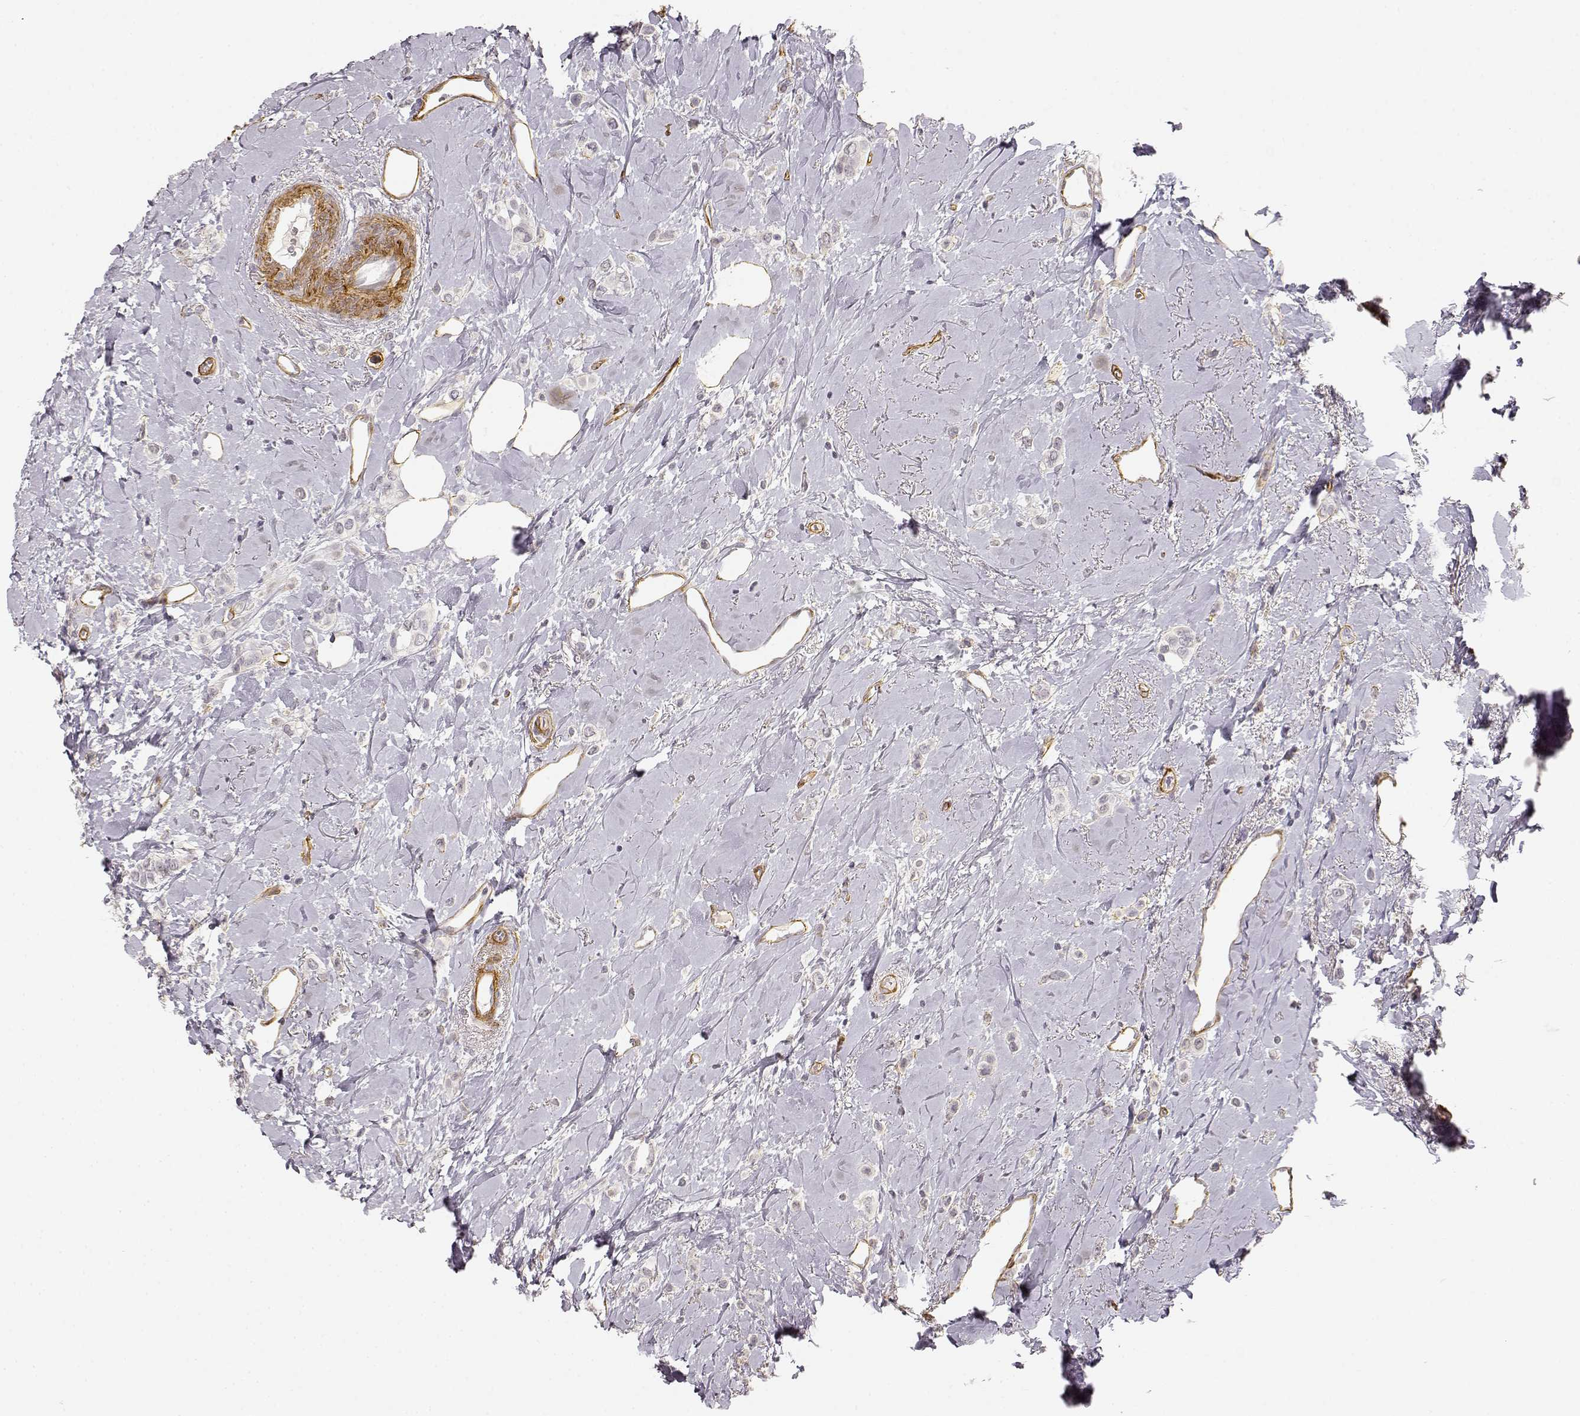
{"staining": {"intensity": "negative", "quantity": "none", "location": "none"}, "tissue": "breast cancer", "cell_type": "Tumor cells", "image_type": "cancer", "snomed": [{"axis": "morphology", "description": "Lobular carcinoma"}, {"axis": "topography", "description": "Breast"}], "caption": "DAB (3,3'-diaminobenzidine) immunohistochemical staining of human breast cancer shows no significant positivity in tumor cells.", "gene": "LAMA4", "patient": {"sex": "female", "age": 66}}